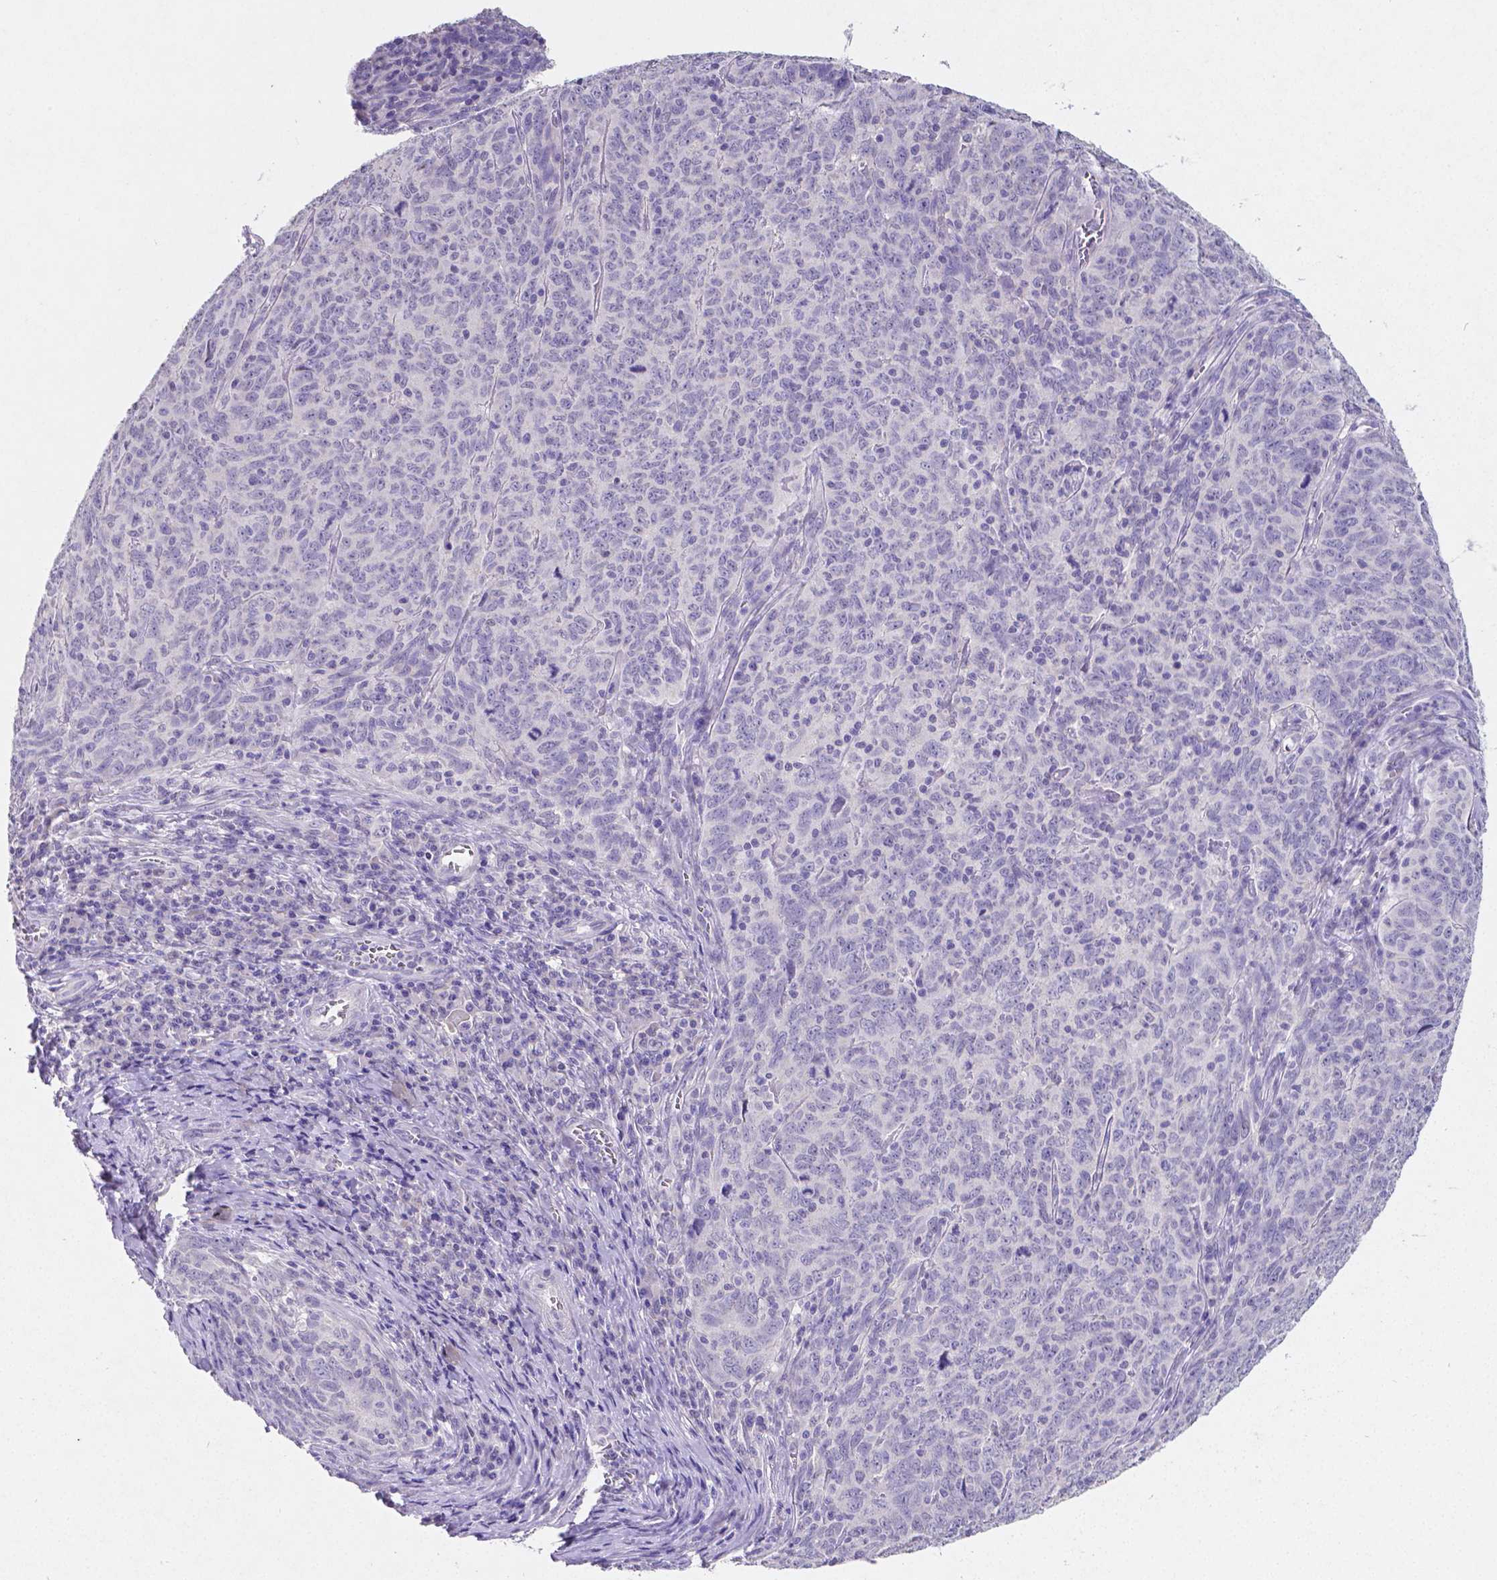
{"staining": {"intensity": "negative", "quantity": "none", "location": "none"}, "tissue": "skin cancer", "cell_type": "Tumor cells", "image_type": "cancer", "snomed": [{"axis": "morphology", "description": "Squamous cell carcinoma, NOS"}, {"axis": "topography", "description": "Skin"}, {"axis": "topography", "description": "Anal"}], "caption": "DAB (3,3'-diaminobenzidine) immunohistochemical staining of human skin cancer (squamous cell carcinoma) reveals no significant staining in tumor cells. The staining is performed using DAB brown chromogen with nuclei counter-stained in using hematoxylin.", "gene": "SATB2", "patient": {"sex": "female", "age": 51}}